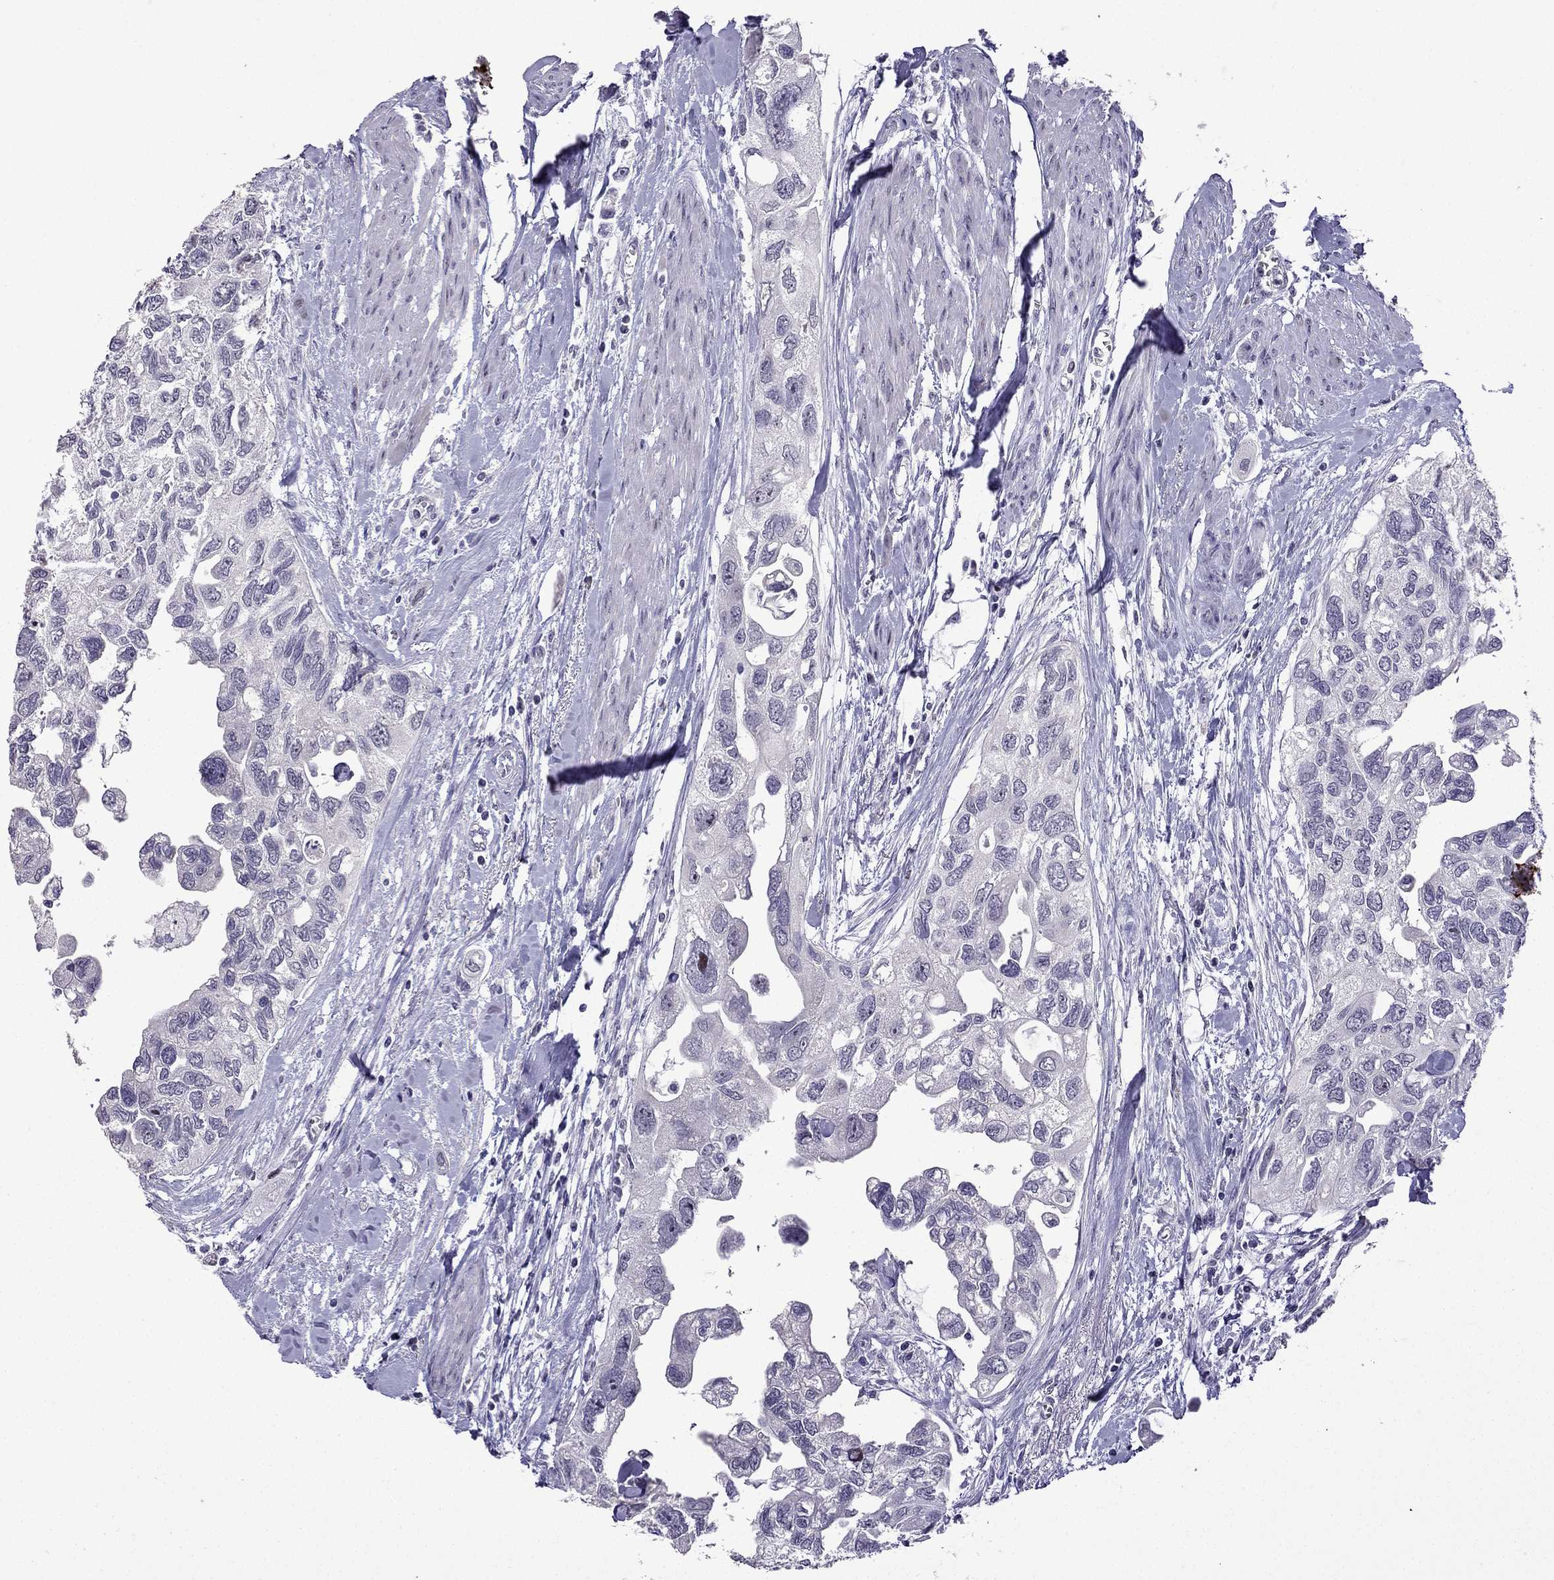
{"staining": {"intensity": "negative", "quantity": "none", "location": "none"}, "tissue": "urothelial cancer", "cell_type": "Tumor cells", "image_type": "cancer", "snomed": [{"axis": "morphology", "description": "Urothelial carcinoma, High grade"}, {"axis": "topography", "description": "Urinary bladder"}], "caption": "There is no significant expression in tumor cells of high-grade urothelial carcinoma.", "gene": "TTN", "patient": {"sex": "male", "age": 59}}